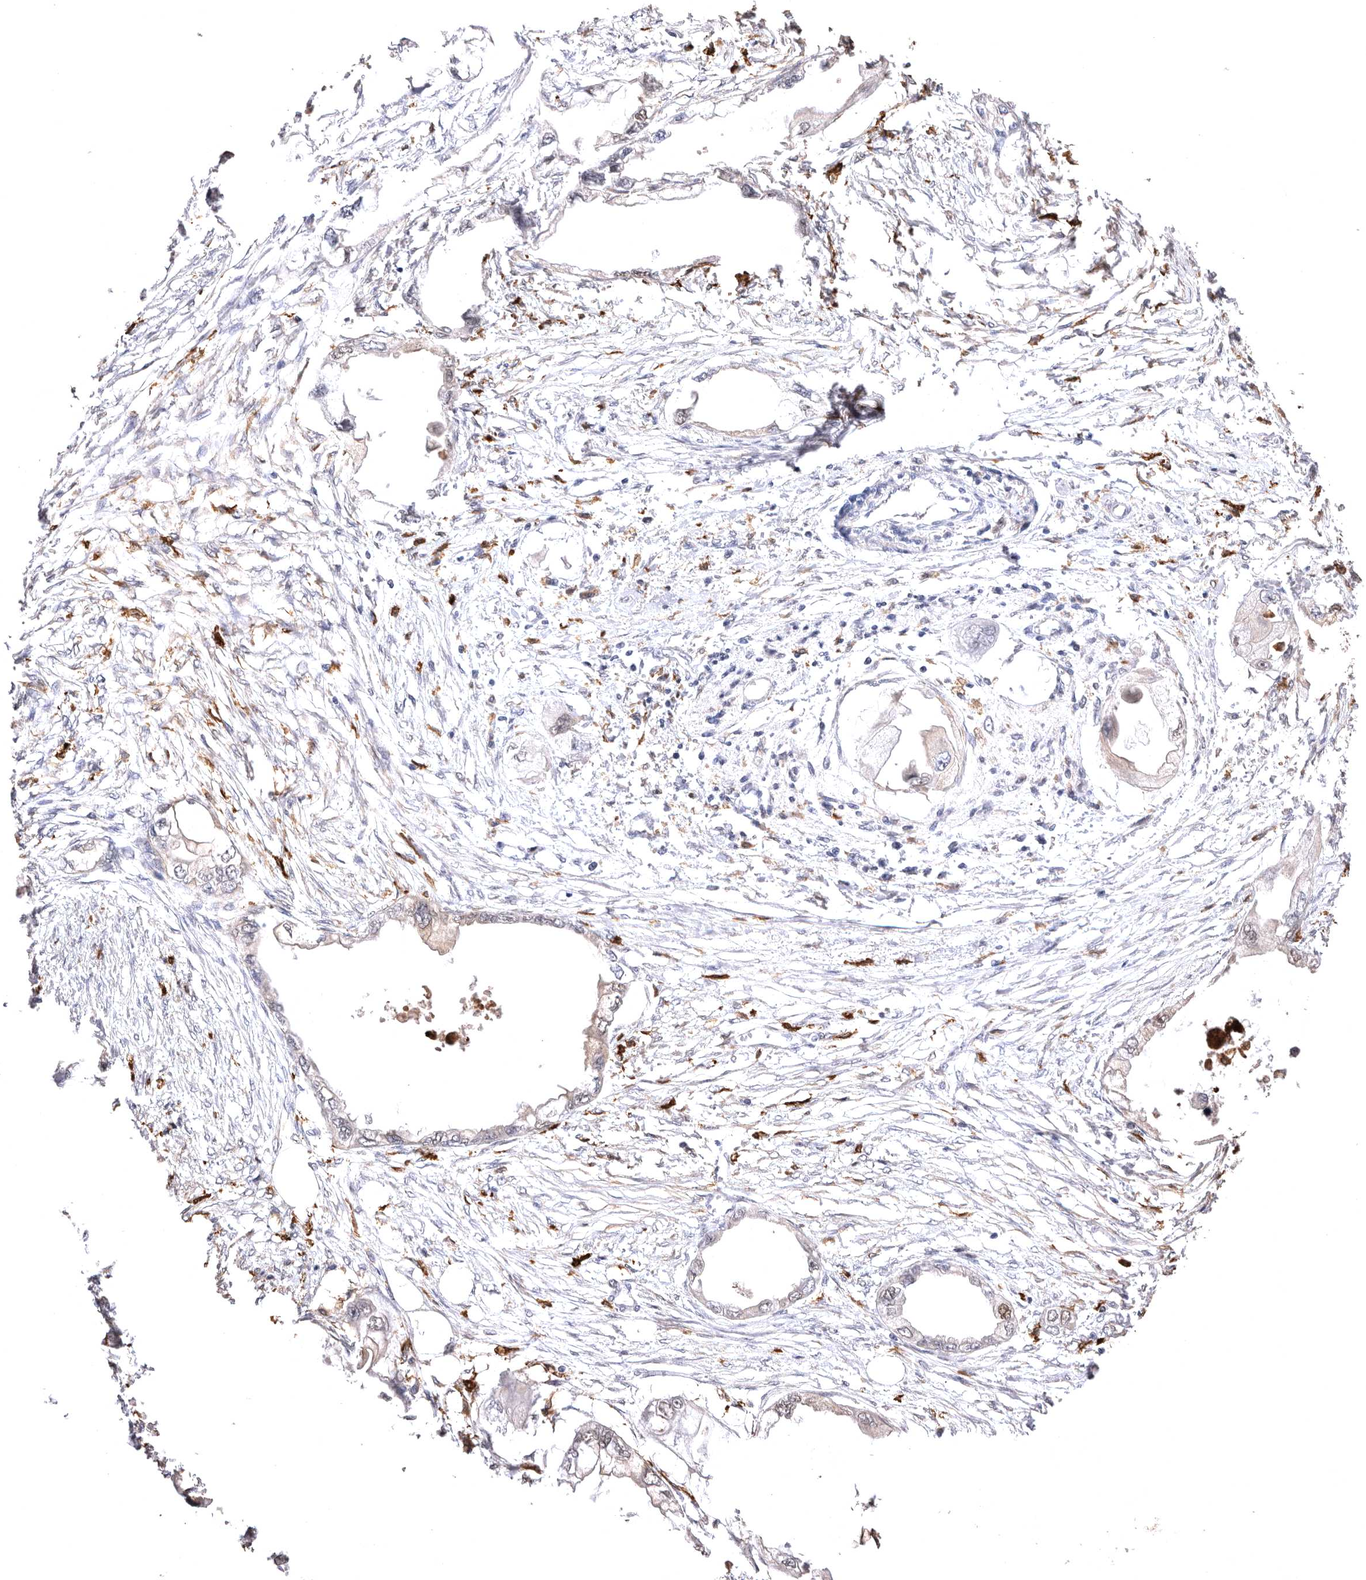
{"staining": {"intensity": "negative", "quantity": "none", "location": "none"}, "tissue": "endometrial cancer", "cell_type": "Tumor cells", "image_type": "cancer", "snomed": [{"axis": "morphology", "description": "Adenocarcinoma, NOS"}, {"axis": "morphology", "description": "Adenocarcinoma, metastatic, NOS"}, {"axis": "topography", "description": "Adipose tissue"}, {"axis": "topography", "description": "Endometrium"}], "caption": "Immunohistochemical staining of human endometrial cancer (adenocarcinoma) demonstrates no significant expression in tumor cells.", "gene": "VPS45", "patient": {"sex": "female", "age": 67}}